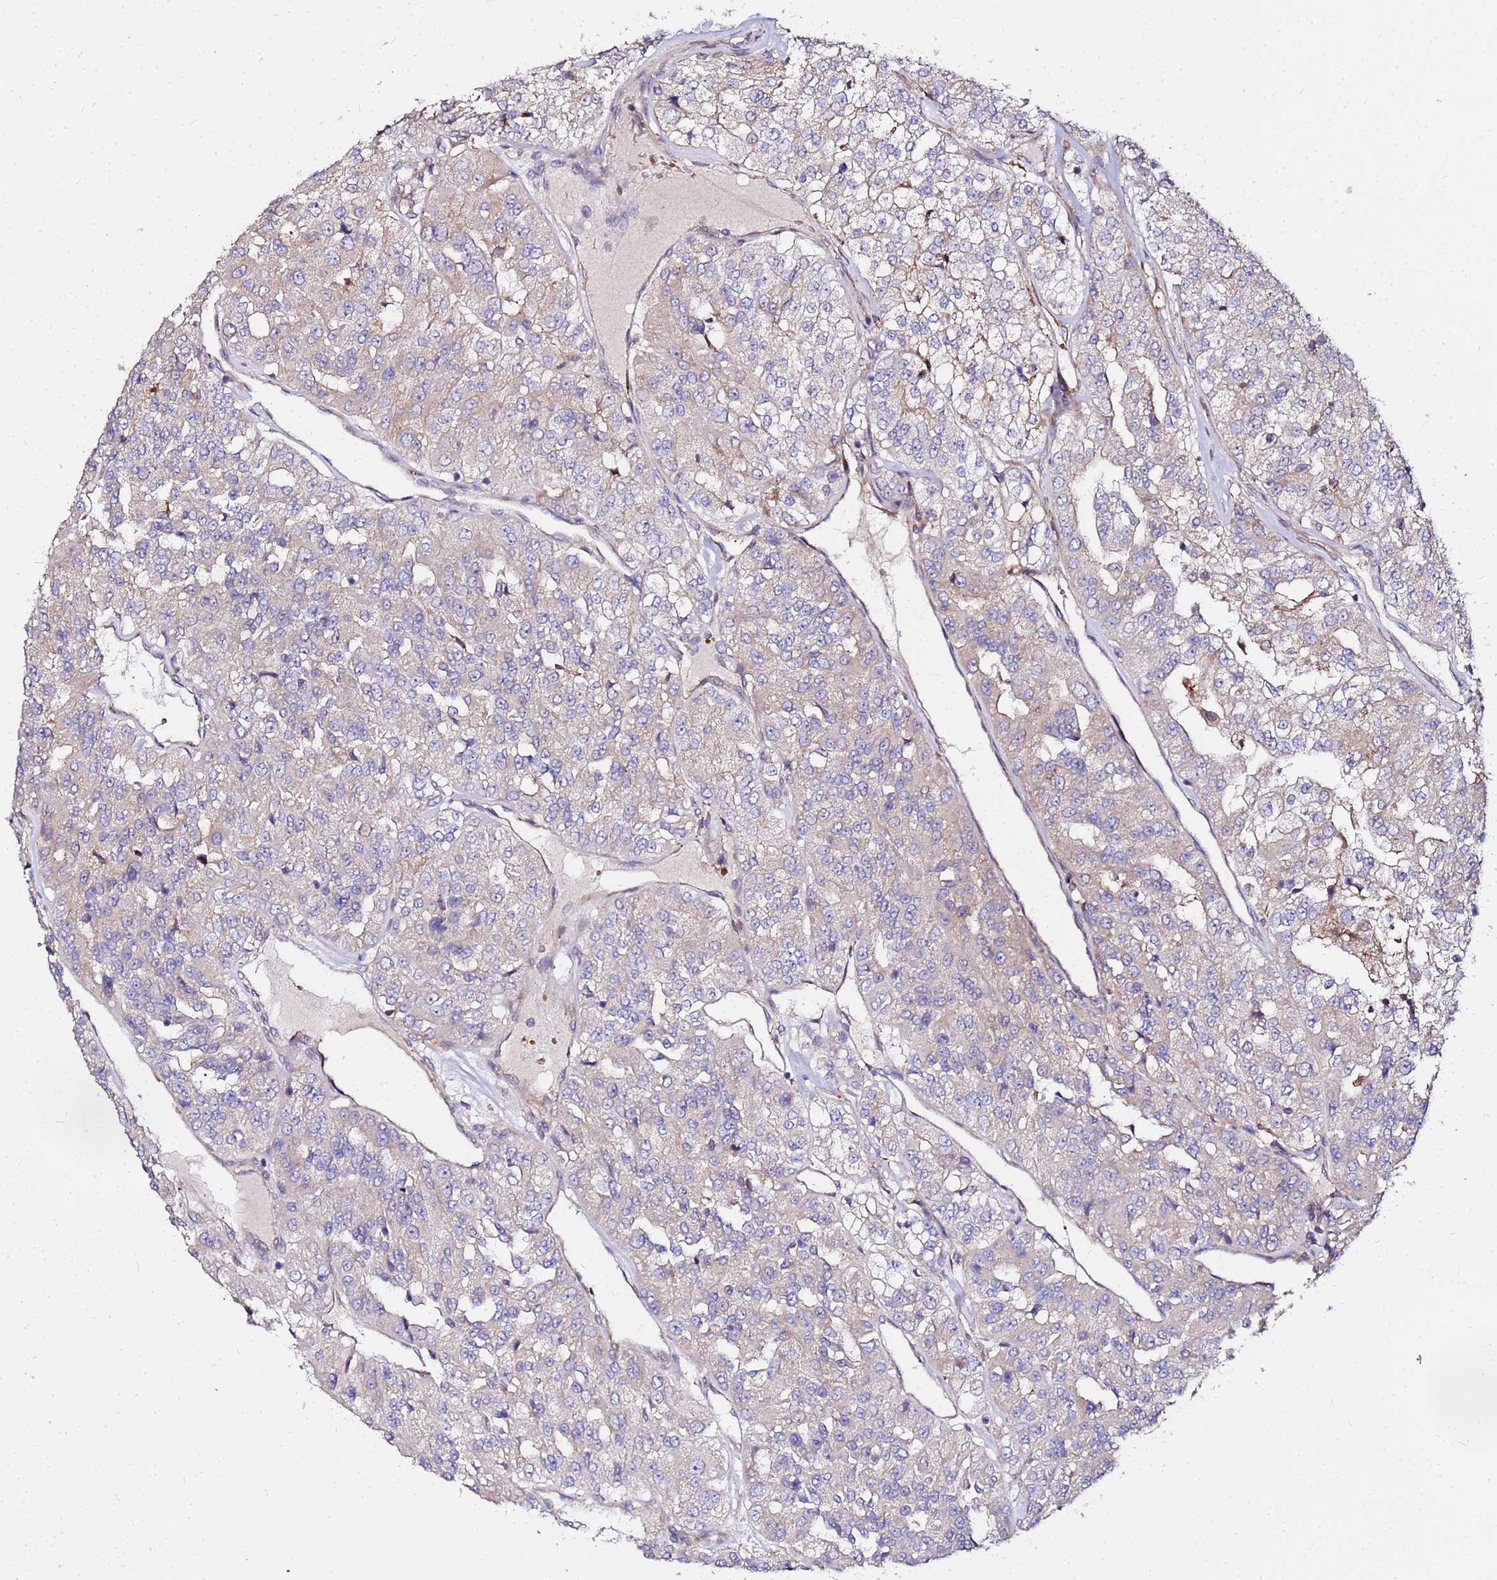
{"staining": {"intensity": "weak", "quantity": "25%-75%", "location": "cytoplasmic/membranous"}, "tissue": "renal cancer", "cell_type": "Tumor cells", "image_type": "cancer", "snomed": [{"axis": "morphology", "description": "Adenocarcinoma, NOS"}, {"axis": "topography", "description": "Kidney"}], "caption": "DAB (3,3'-diaminobenzidine) immunohistochemical staining of renal cancer shows weak cytoplasmic/membranous protein positivity in approximately 25%-75% of tumor cells.", "gene": "WWC2", "patient": {"sex": "female", "age": 63}}